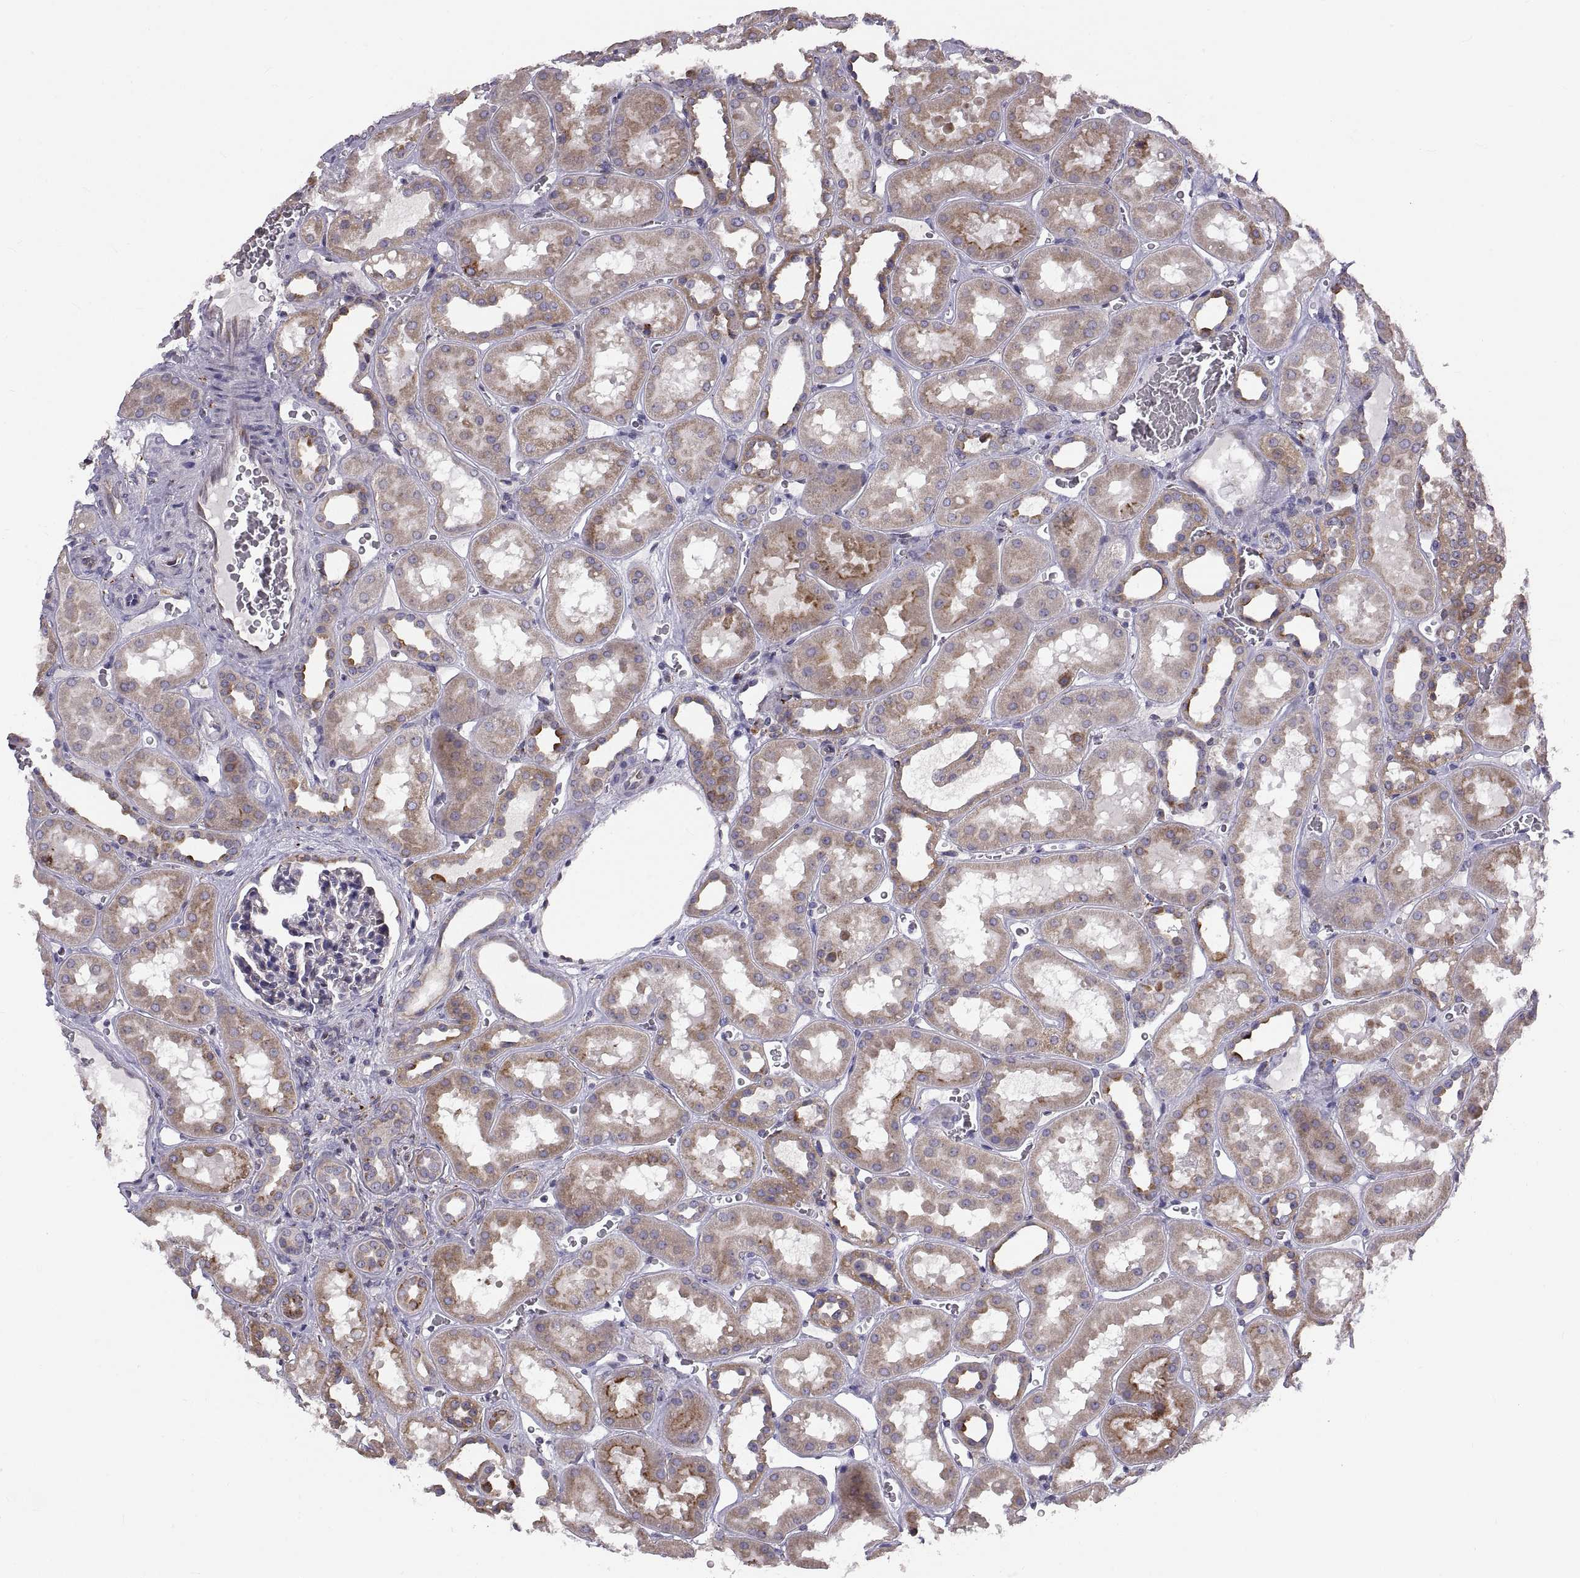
{"staining": {"intensity": "negative", "quantity": "none", "location": "none"}, "tissue": "kidney", "cell_type": "Cells in glomeruli", "image_type": "normal", "snomed": [{"axis": "morphology", "description": "Normal tissue, NOS"}, {"axis": "topography", "description": "Kidney"}], "caption": "Histopathology image shows no protein positivity in cells in glomeruli of benign kidney.", "gene": "PLEKHB2", "patient": {"sex": "female", "age": 41}}